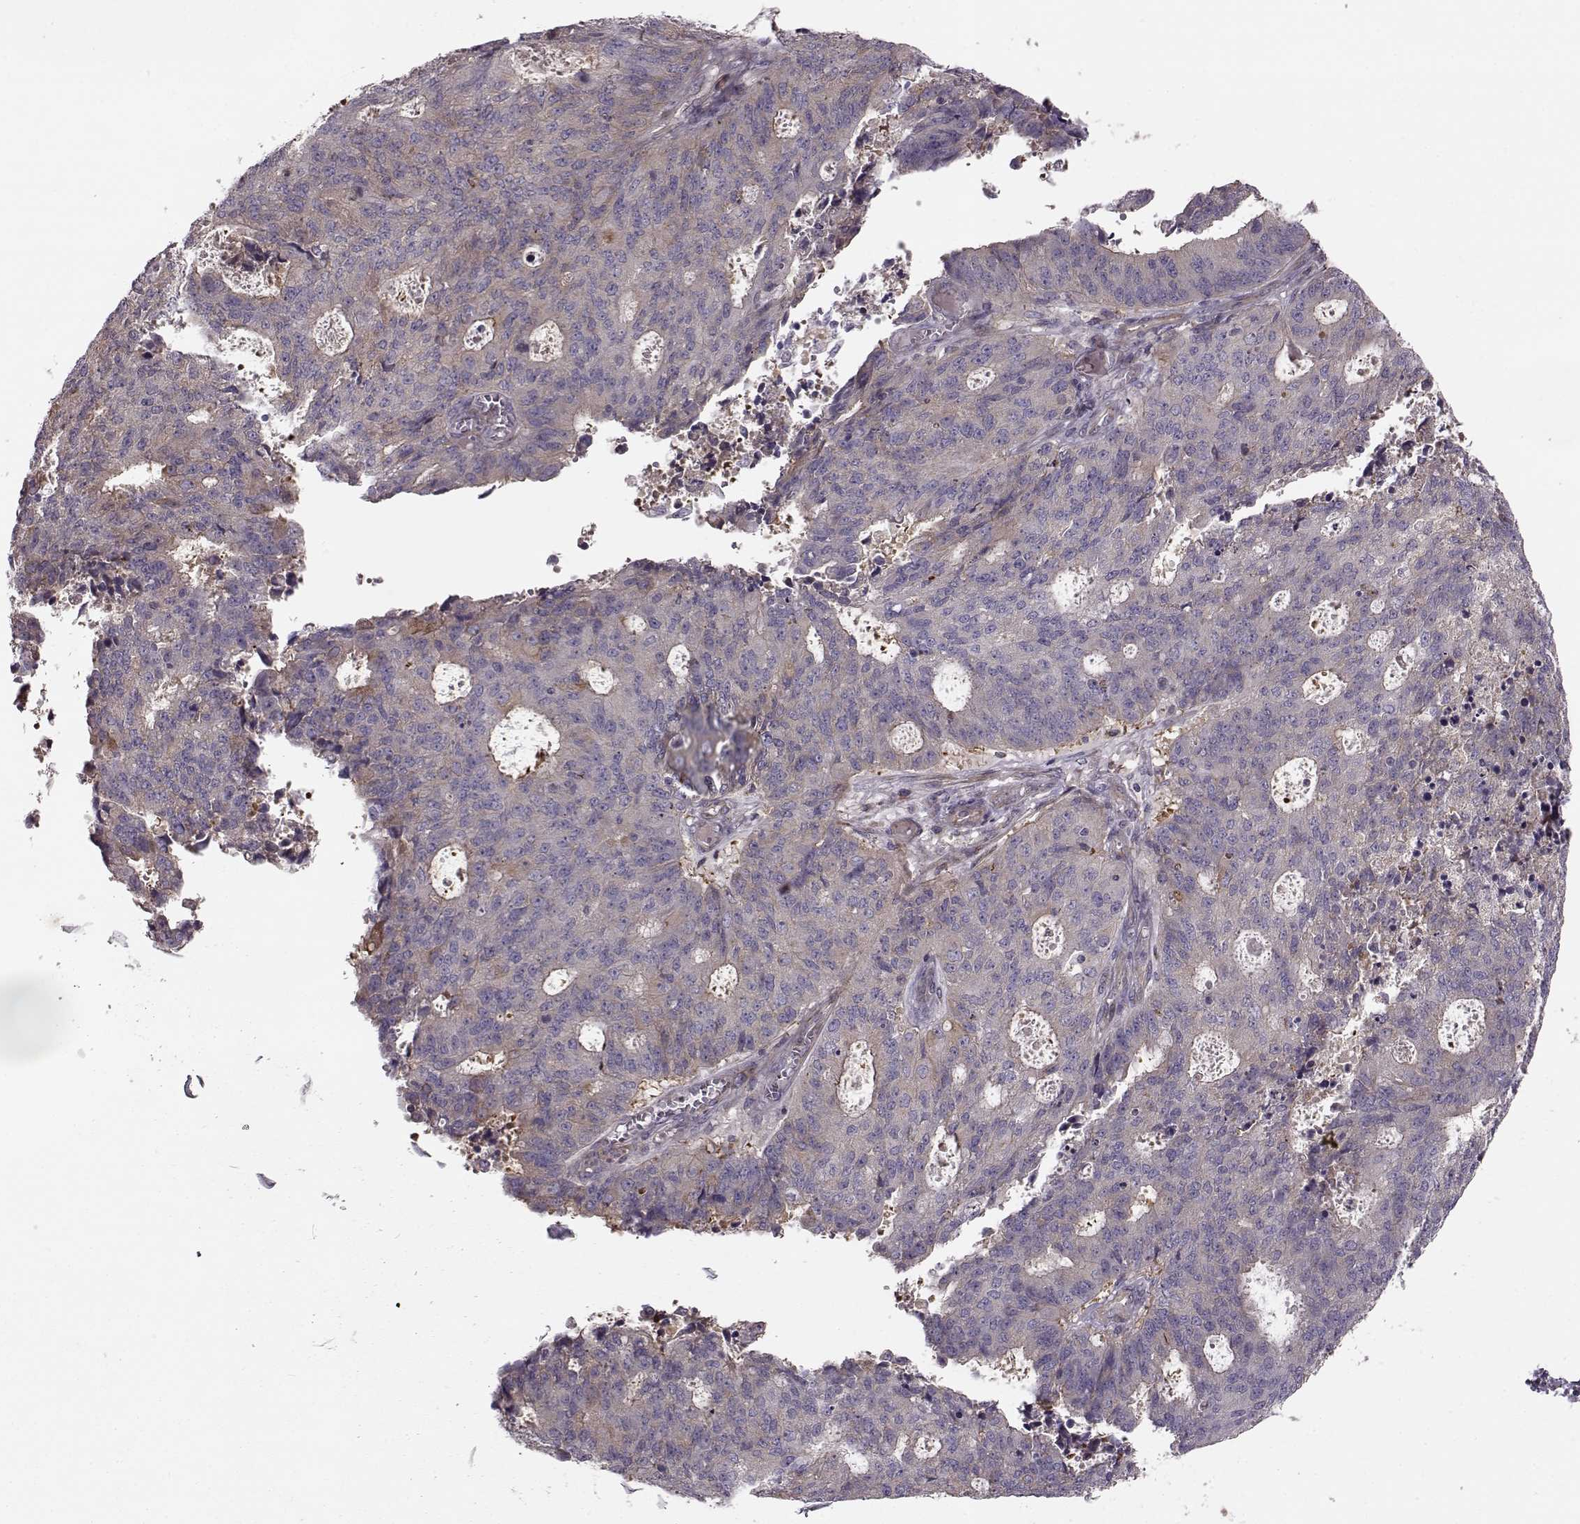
{"staining": {"intensity": "moderate", "quantity": "<25%", "location": "cytoplasmic/membranous"}, "tissue": "endometrial cancer", "cell_type": "Tumor cells", "image_type": "cancer", "snomed": [{"axis": "morphology", "description": "Adenocarcinoma, NOS"}, {"axis": "topography", "description": "Endometrium"}], "caption": "Immunohistochemistry (IHC) (DAB) staining of human endometrial adenocarcinoma demonstrates moderate cytoplasmic/membranous protein expression in approximately <25% of tumor cells. The staining was performed using DAB (3,3'-diaminobenzidine) to visualize the protein expression in brown, while the nuclei were stained in blue with hematoxylin (Magnification: 20x).", "gene": "MTR", "patient": {"sex": "female", "age": 82}}